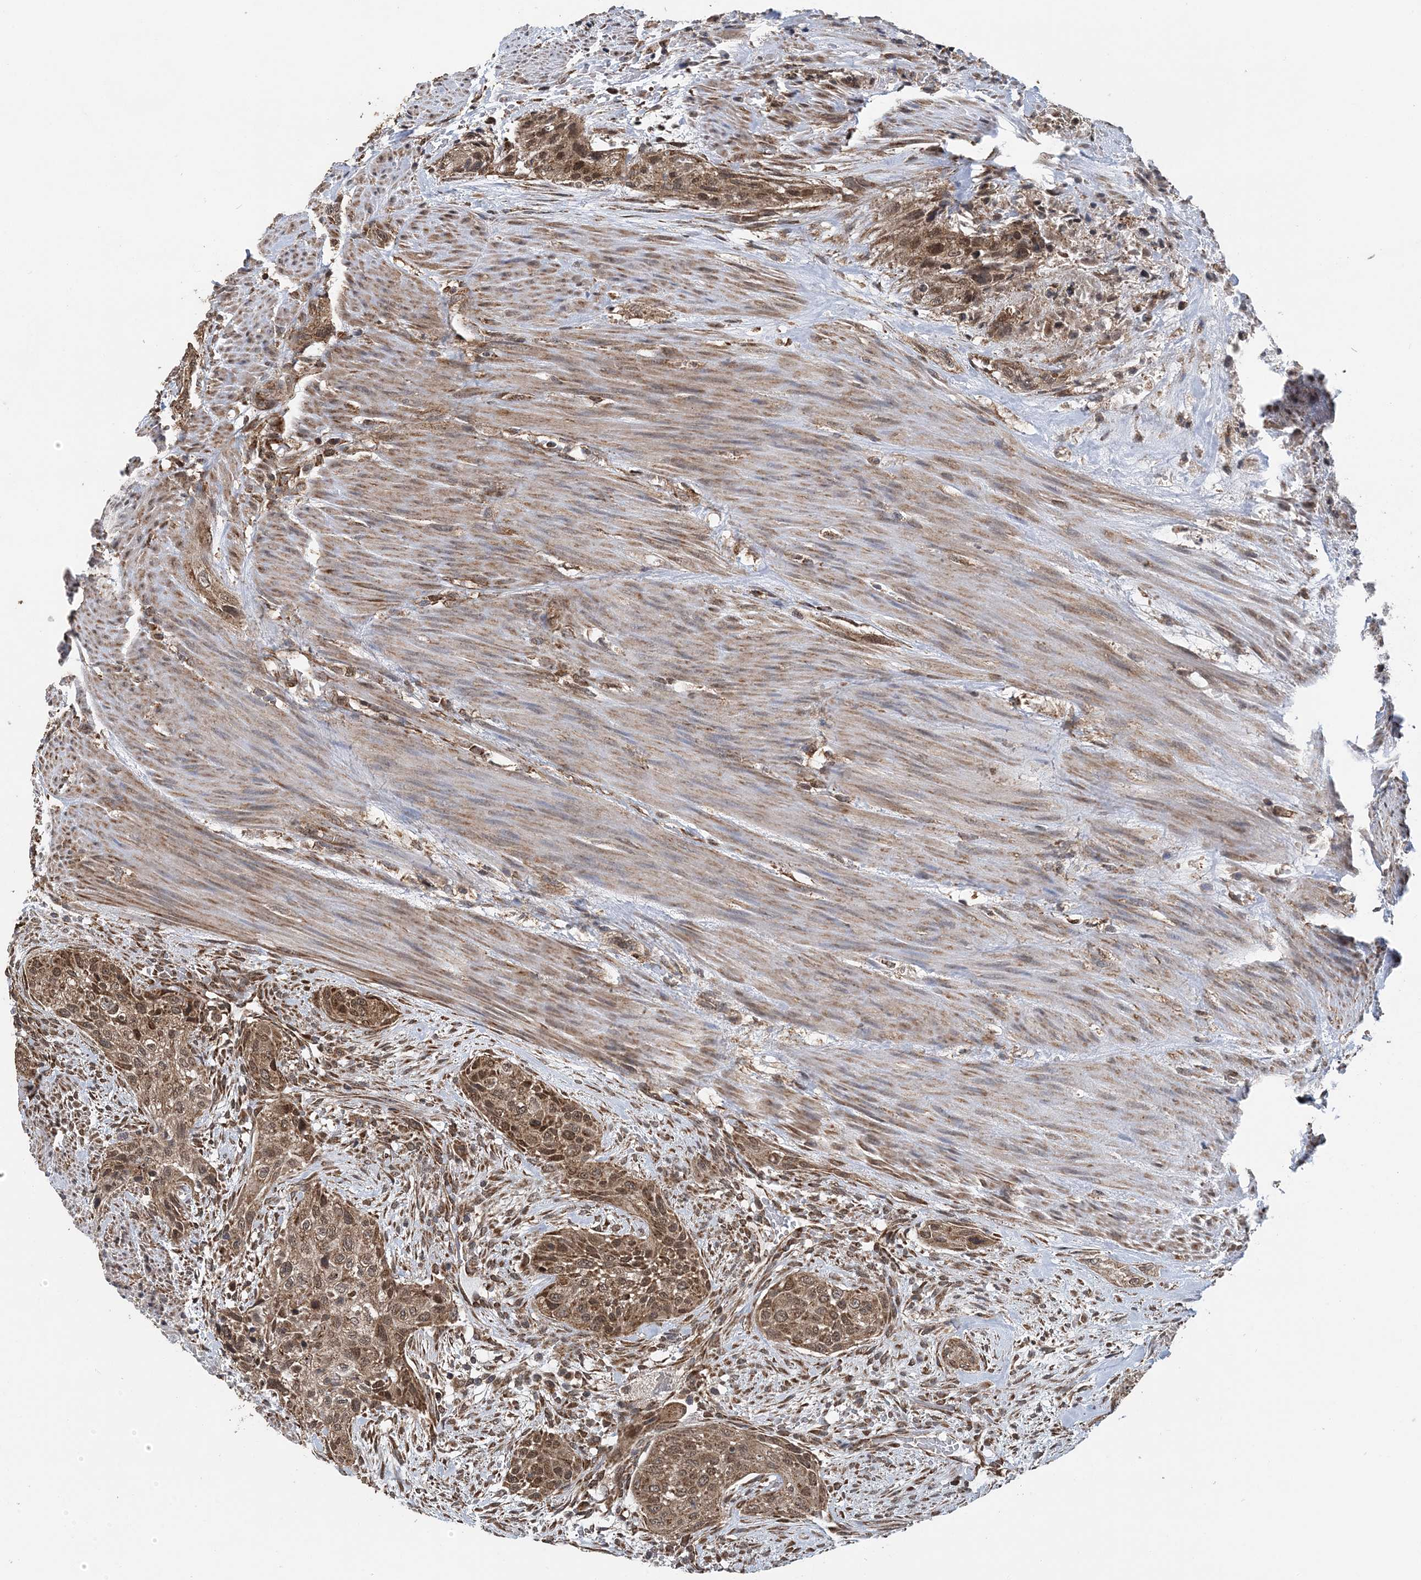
{"staining": {"intensity": "moderate", "quantity": ">75%", "location": "cytoplasmic/membranous,nuclear"}, "tissue": "urothelial cancer", "cell_type": "Tumor cells", "image_type": "cancer", "snomed": [{"axis": "morphology", "description": "Urothelial carcinoma, High grade"}, {"axis": "topography", "description": "Urinary bladder"}], "caption": "DAB (3,3'-diaminobenzidine) immunohistochemical staining of high-grade urothelial carcinoma exhibits moderate cytoplasmic/membranous and nuclear protein staining in about >75% of tumor cells.", "gene": "PCBP1", "patient": {"sex": "male", "age": 35}}